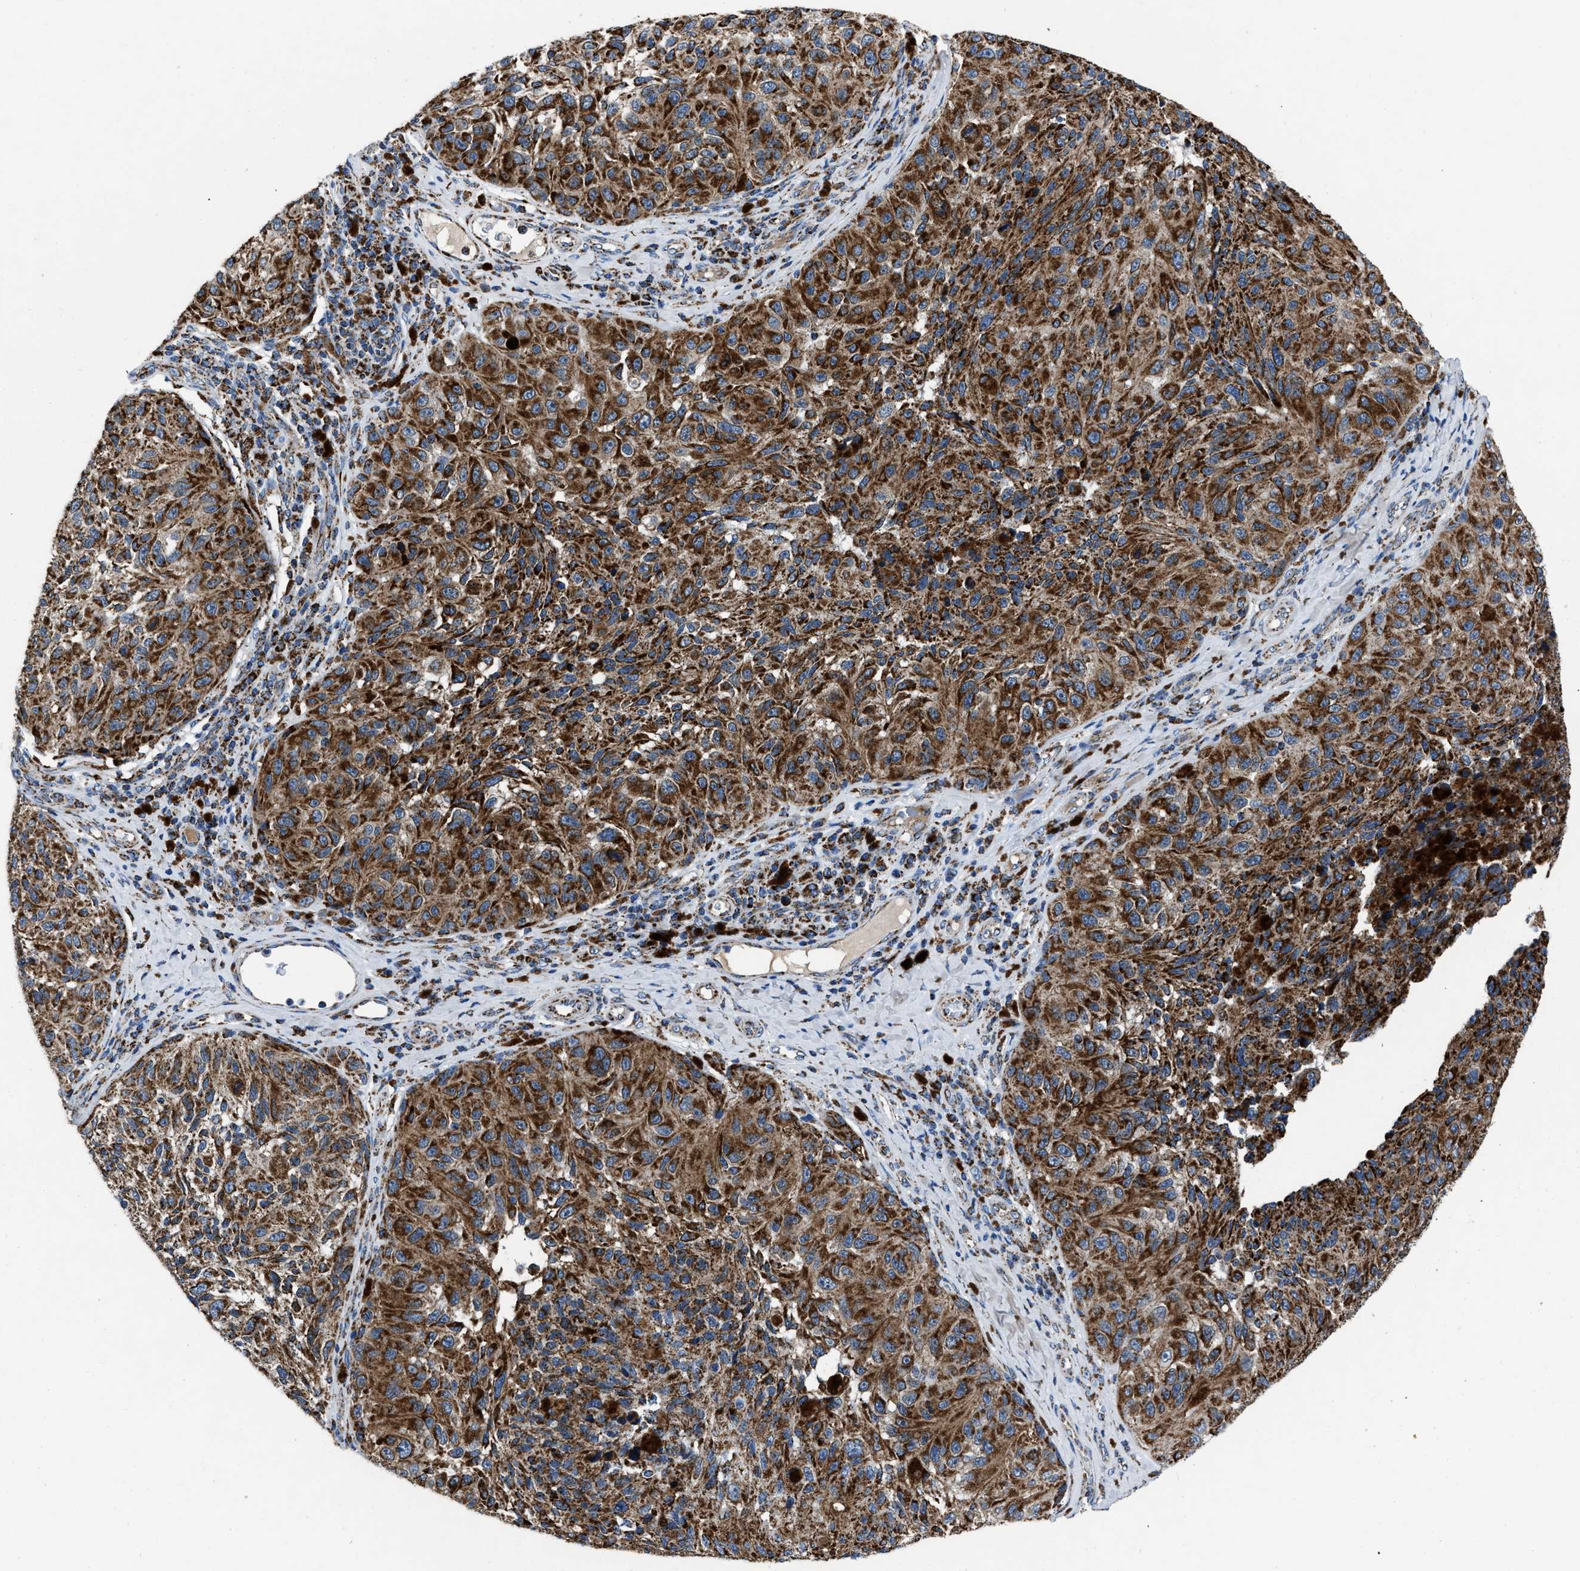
{"staining": {"intensity": "strong", "quantity": ">75%", "location": "cytoplasmic/membranous"}, "tissue": "melanoma", "cell_type": "Tumor cells", "image_type": "cancer", "snomed": [{"axis": "morphology", "description": "Malignant melanoma, NOS"}, {"axis": "topography", "description": "Skin"}], "caption": "Human malignant melanoma stained for a protein (brown) demonstrates strong cytoplasmic/membranous positive positivity in approximately >75% of tumor cells.", "gene": "NSD3", "patient": {"sex": "female", "age": 73}}